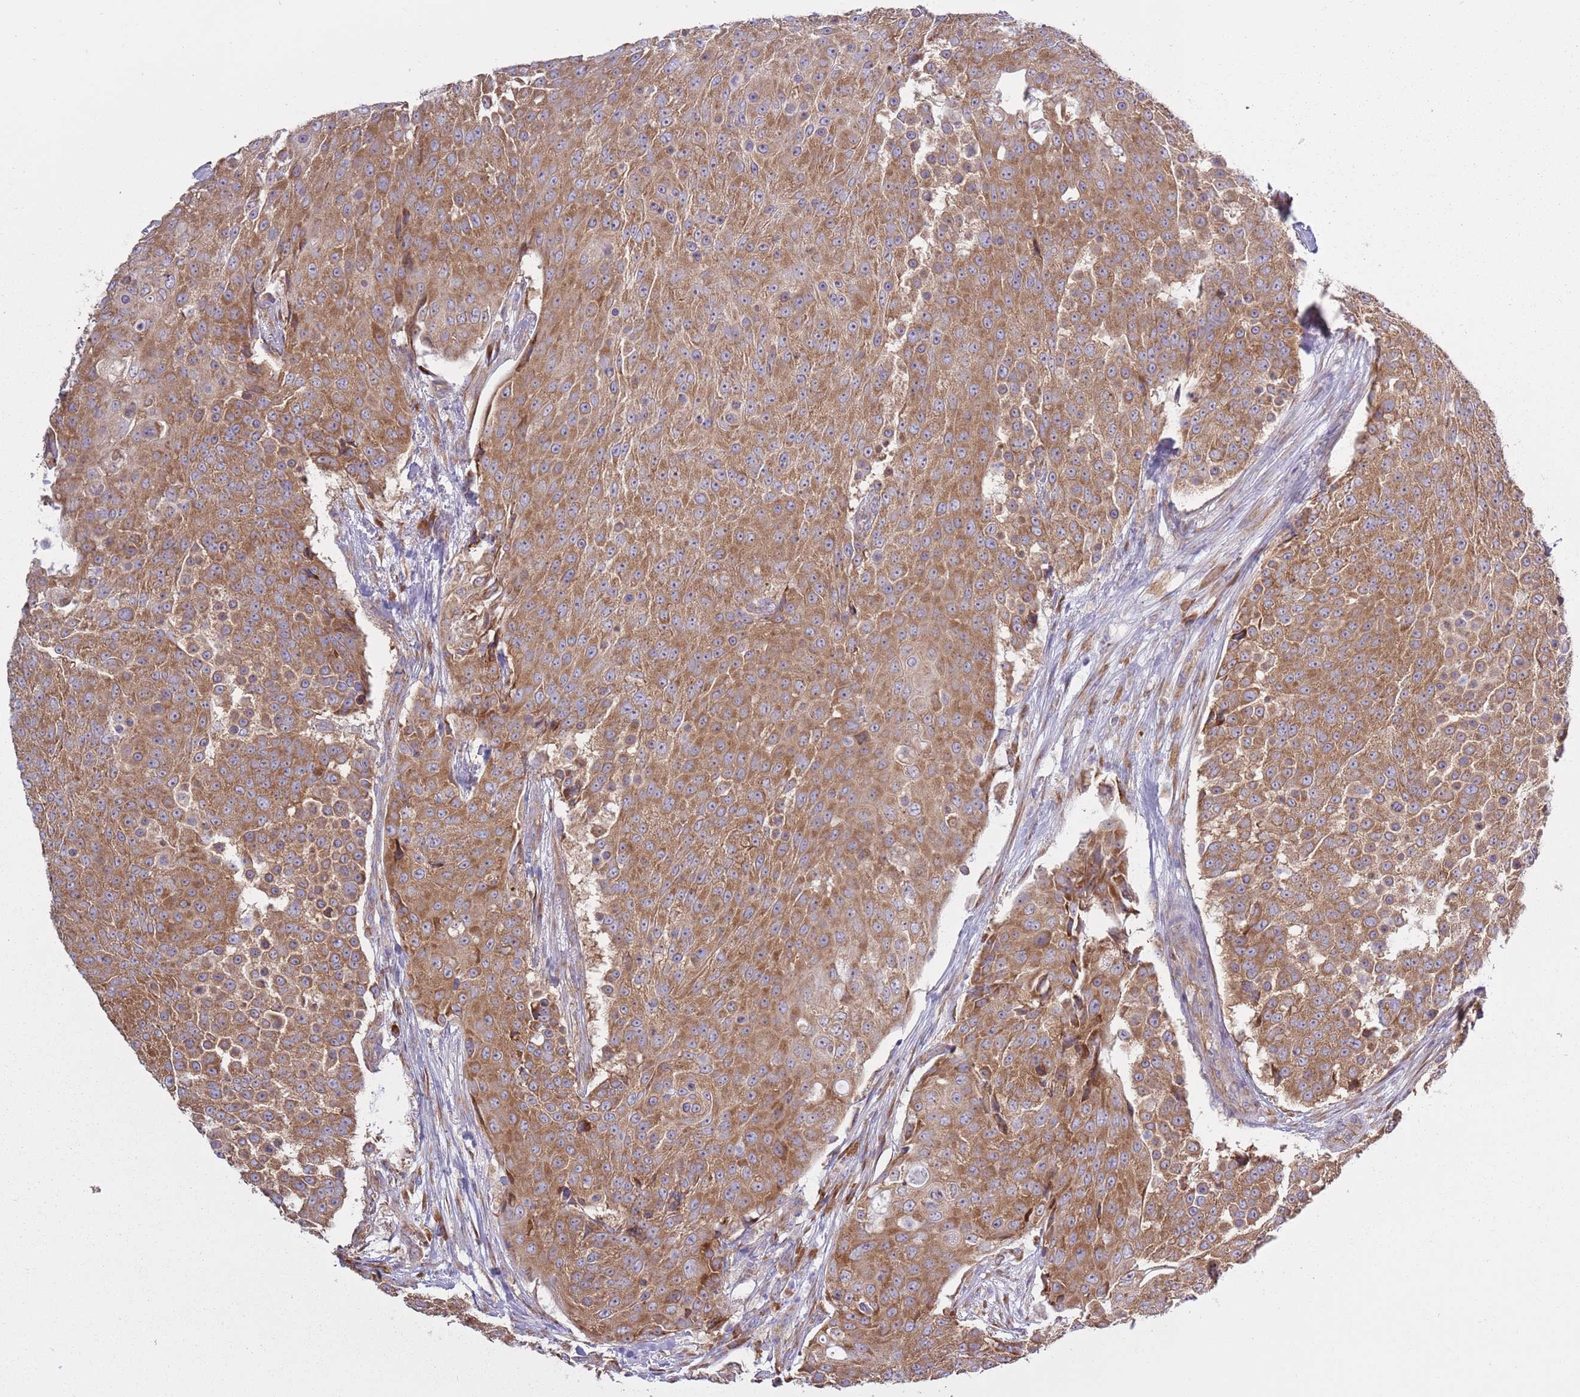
{"staining": {"intensity": "moderate", "quantity": ">75%", "location": "cytoplasmic/membranous"}, "tissue": "urothelial cancer", "cell_type": "Tumor cells", "image_type": "cancer", "snomed": [{"axis": "morphology", "description": "Urothelial carcinoma, High grade"}, {"axis": "topography", "description": "Urinary bladder"}], "caption": "IHC histopathology image of urothelial carcinoma (high-grade) stained for a protein (brown), which shows medium levels of moderate cytoplasmic/membranous positivity in about >75% of tumor cells.", "gene": "RPL17-C18orf32", "patient": {"sex": "female", "age": 63}}